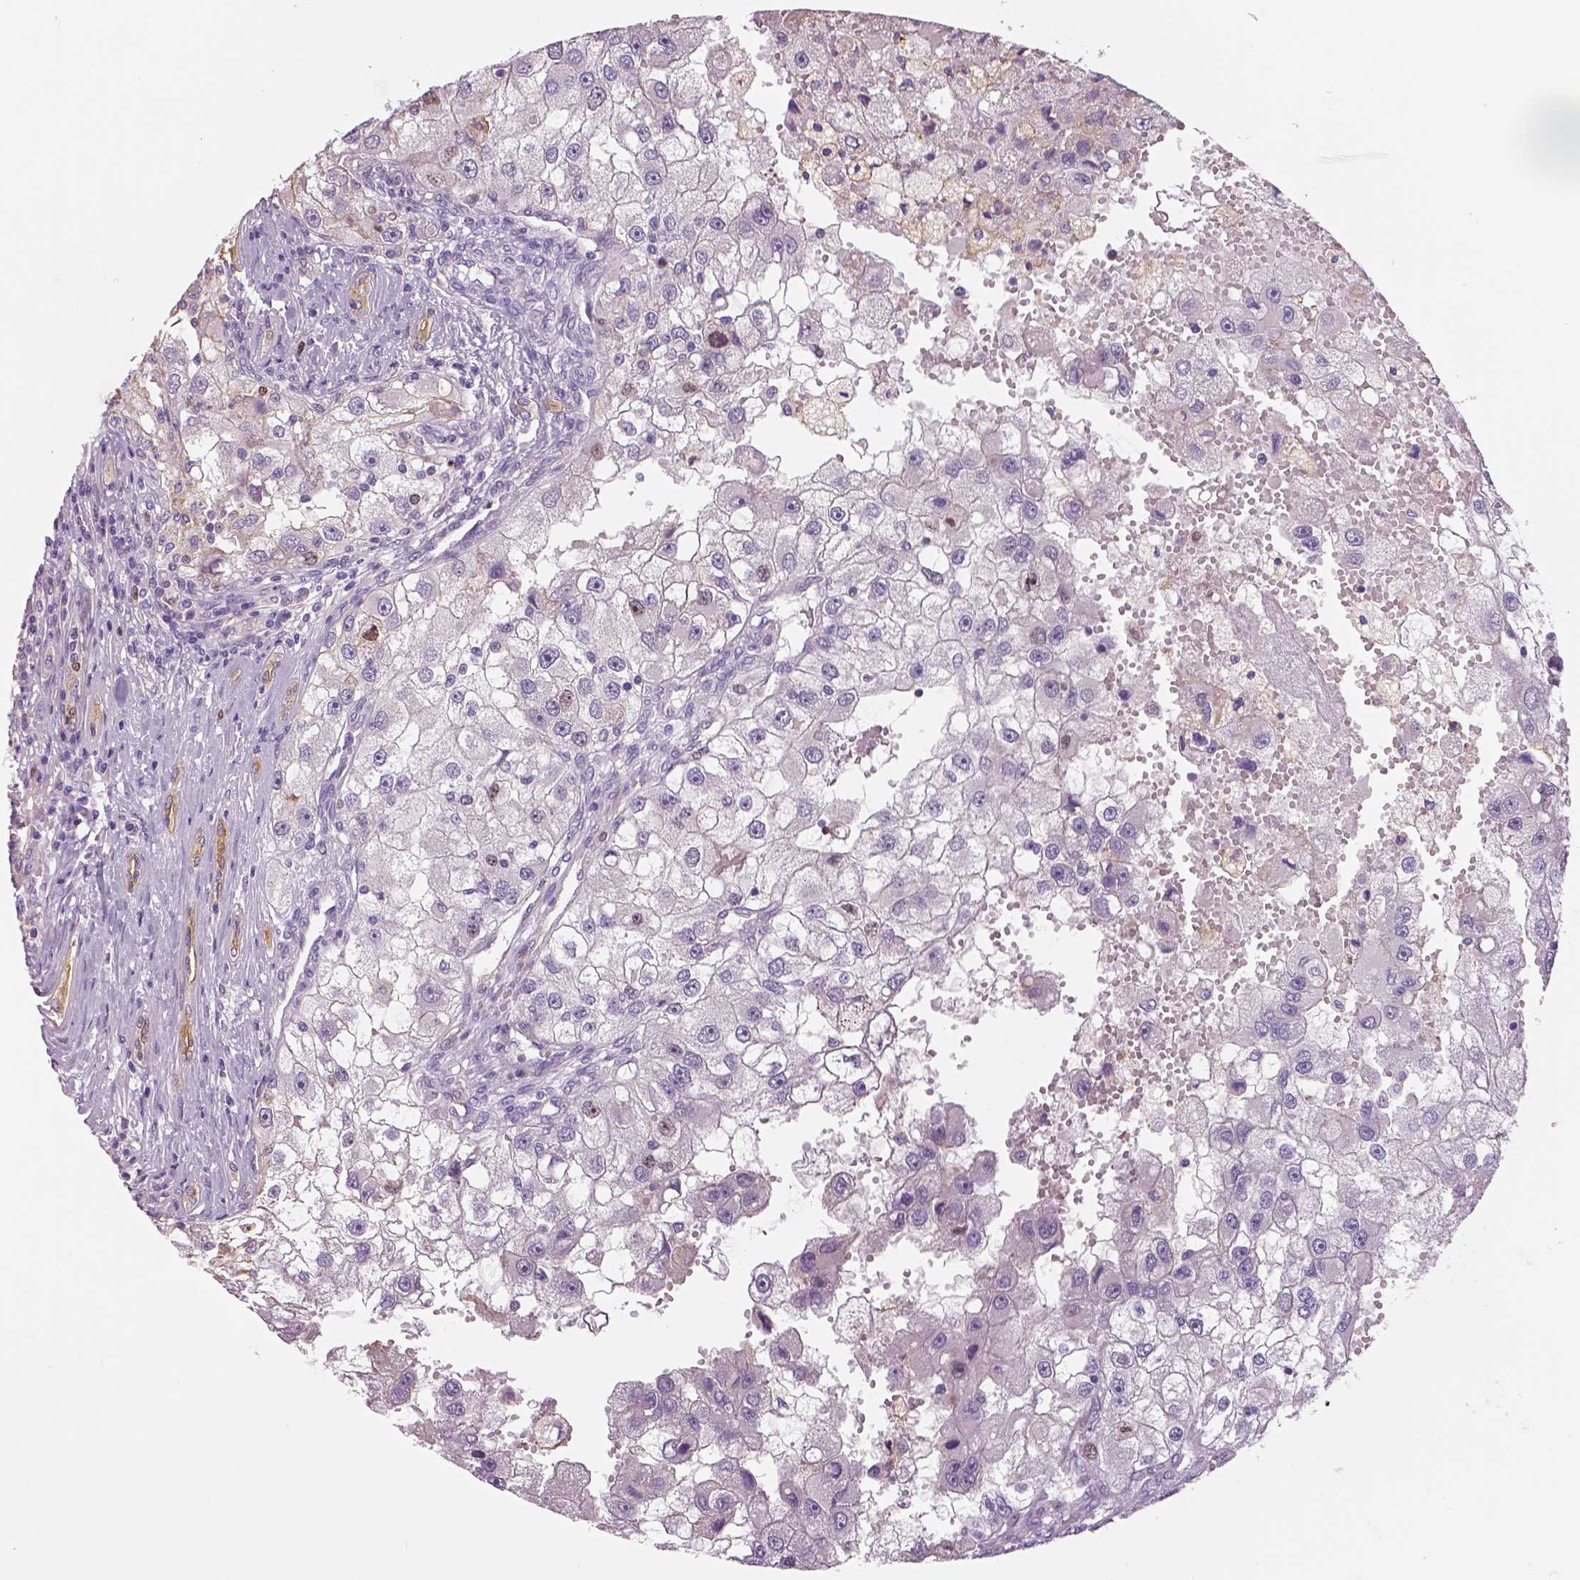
{"staining": {"intensity": "negative", "quantity": "none", "location": "none"}, "tissue": "renal cancer", "cell_type": "Tumor cells", "image_type": "cancer", "snomed": [{"axis": "morphology", "description": "Adenocarcinoma, NOS"}, {"axis": "topography", "description": "Kidney"}], "caption": "A histopathology image of human renal adenocarcinoma is negative for staining in tumor cells.", "gene": "MKI67", "patient": {"sex": "male", "age": 63}}